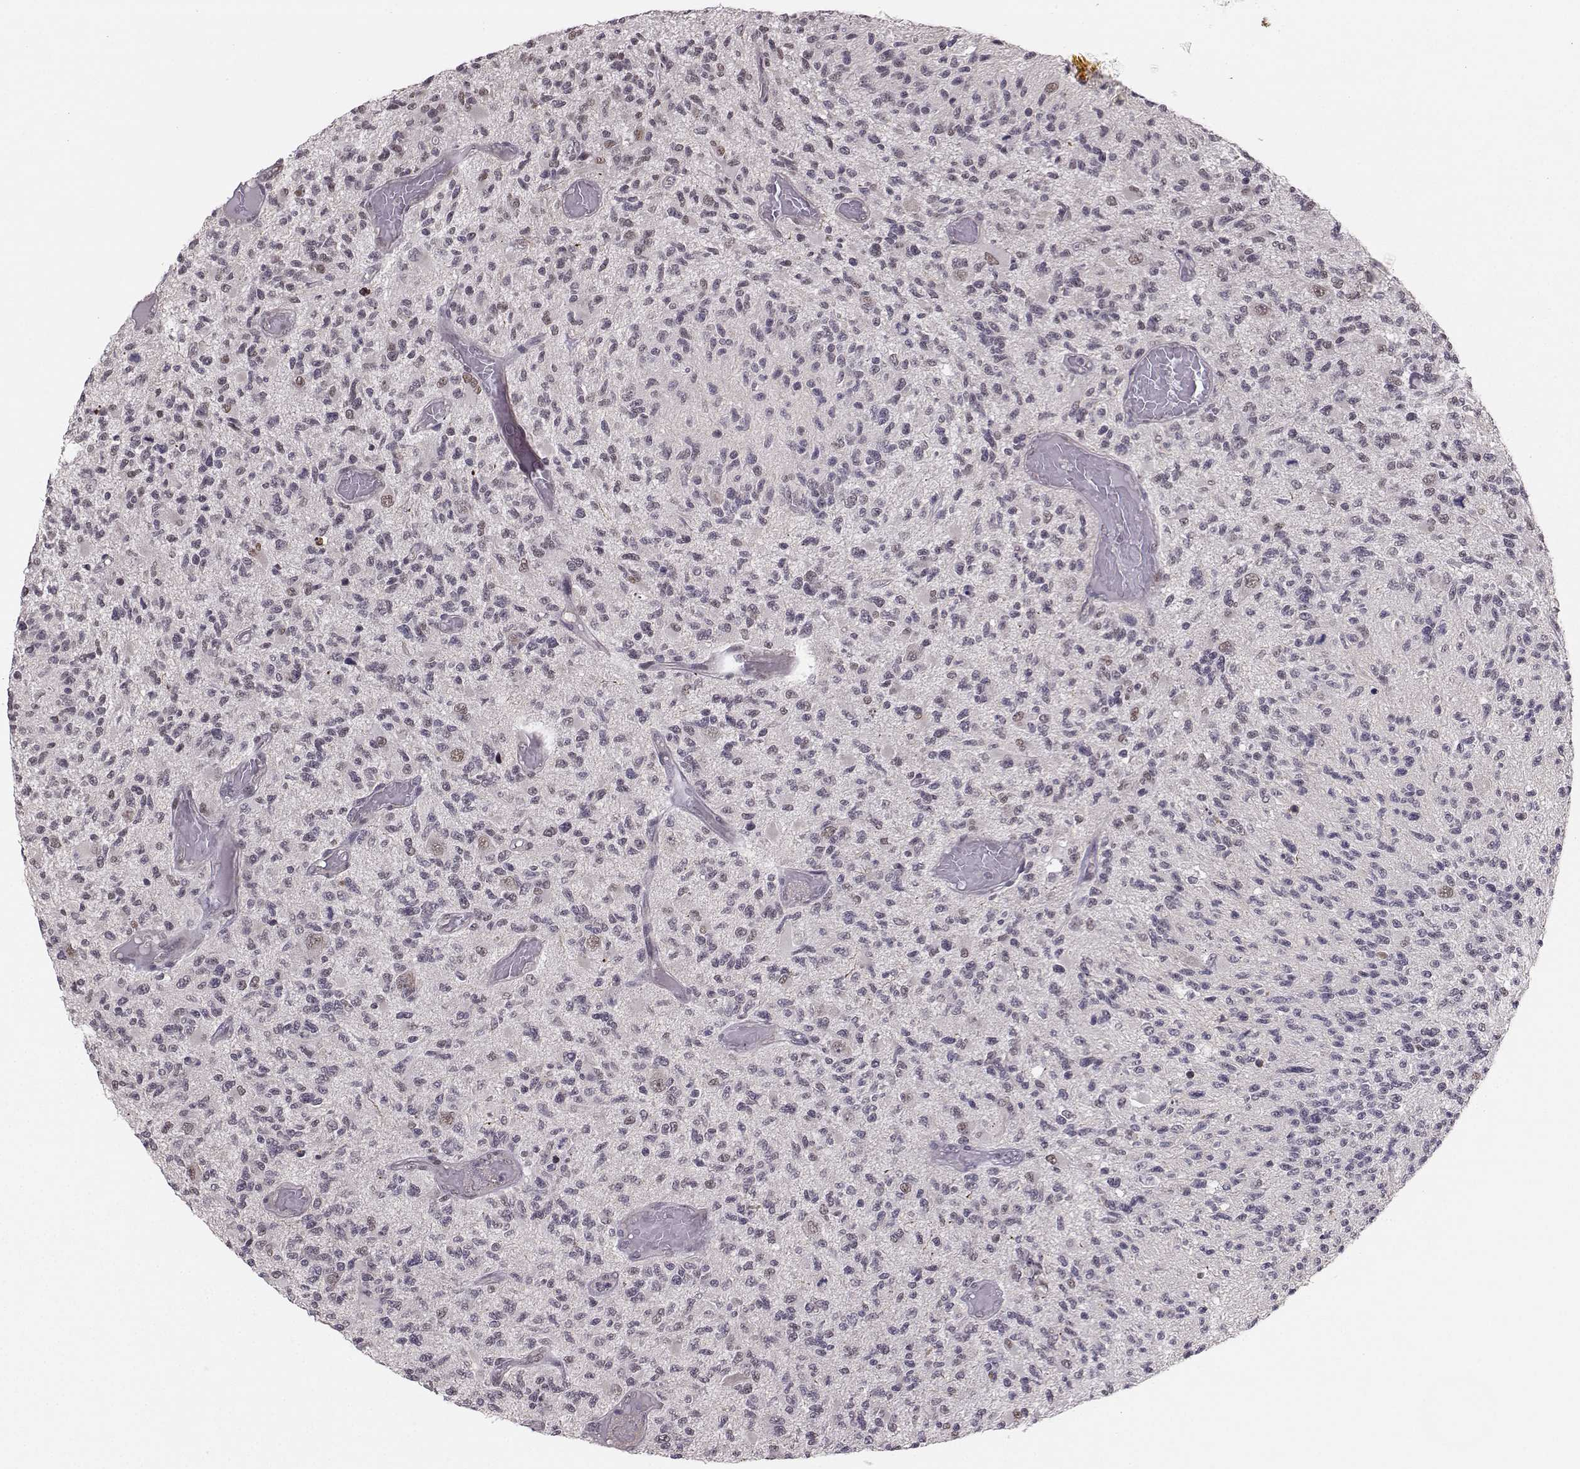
{"staining": {"intensity": "negative", "quantity": "none", "location": "none"}, "tissue": "glioma", "cell_type": "Tumor cells", "image_type": "cancer", "snomed": [{"axis": "morphology", "description": "Glioma, malignant, High grade"}, {"axis": "topography", "description": "Brain"}], "caption": "IHC micrograph of glioma stained for a protein (brown), which displays no expression in tumor cells. The staining was performed using DAB (3,3'-diaminobenzidine) to visualize the protein expression in brown, while the nuclei were stained in blue with hematoxylin (Magnification: 20x).", "gene": "PKP2", "patient": {"sex": "female", "age": 63}}